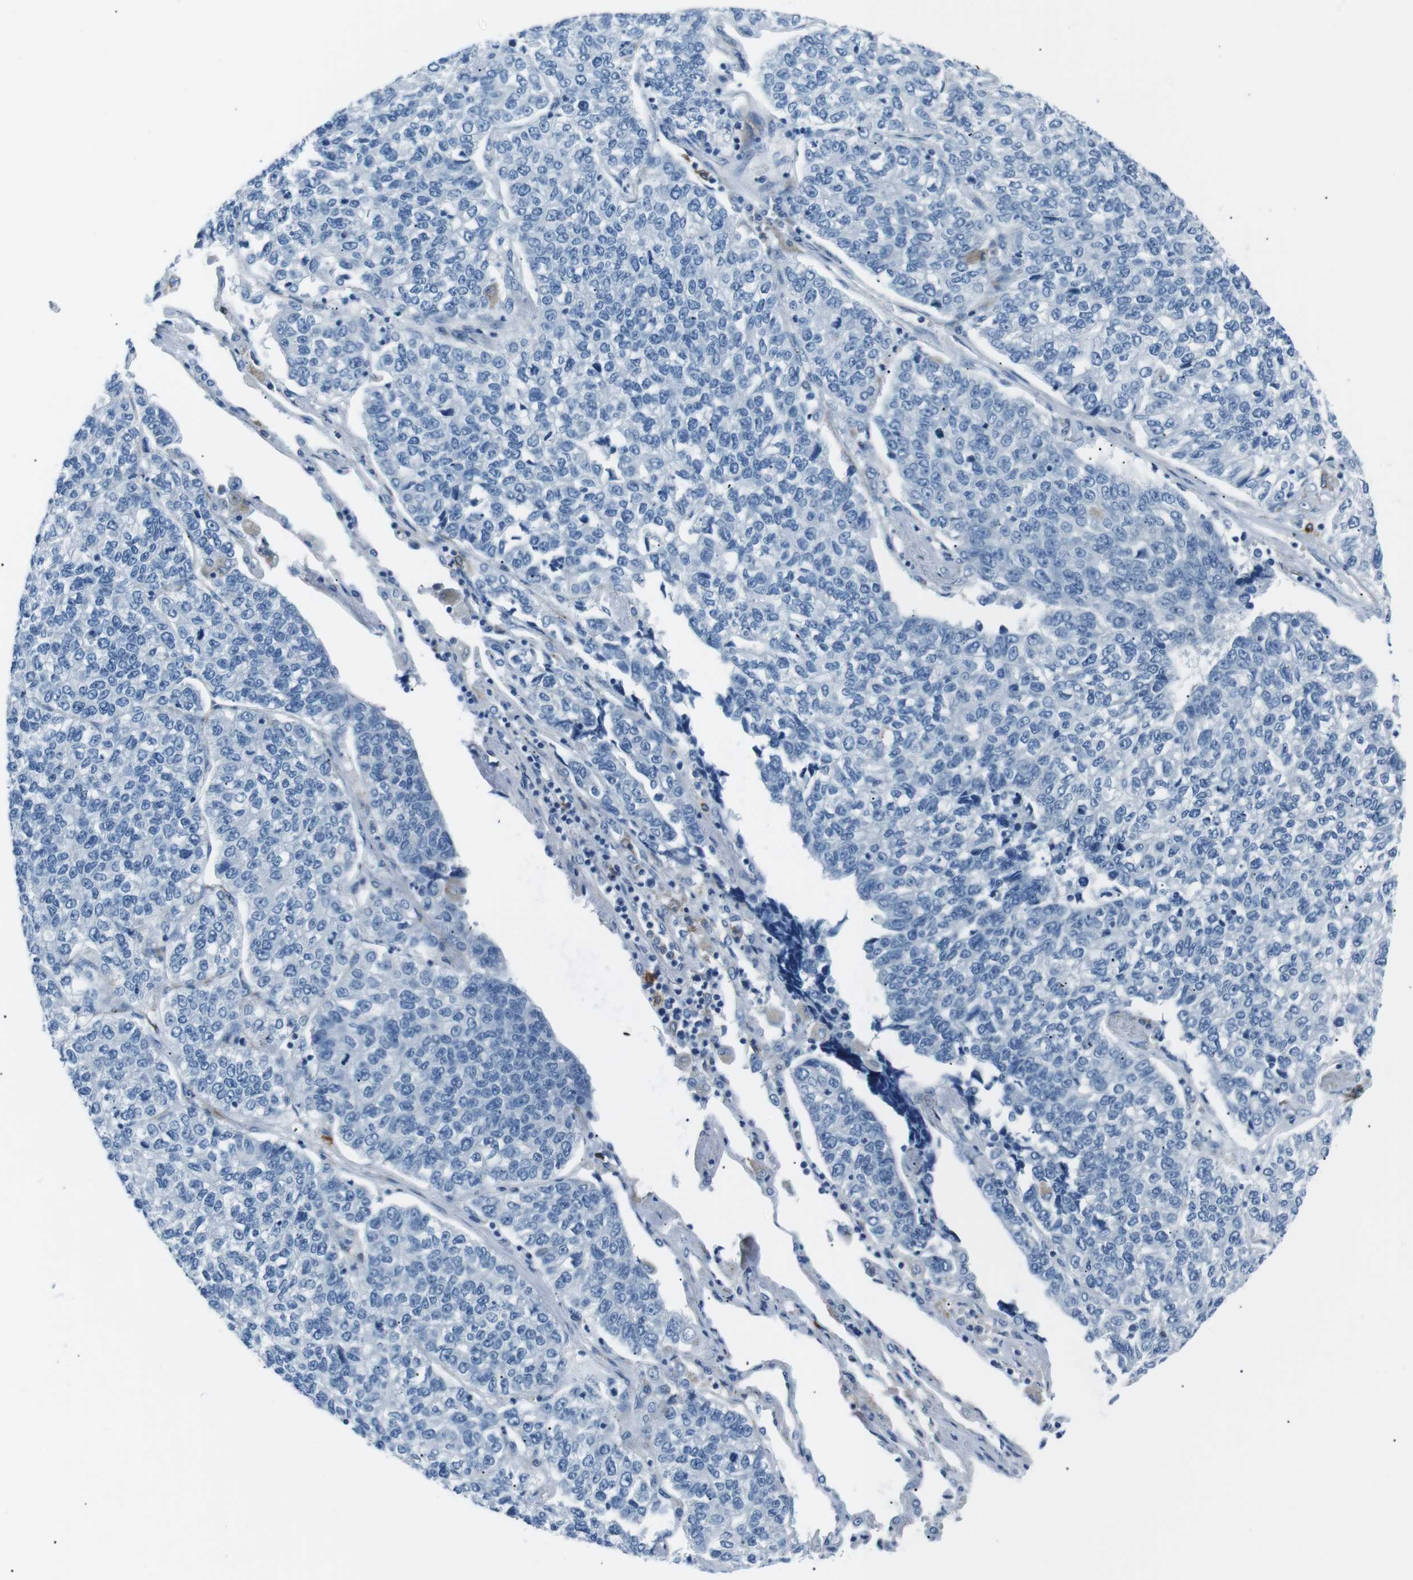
{"staining": {"intensity": "negative", "quantity": "none", "location": "none"}, "tissue": "lung cancer", "cell_type": "Tumor cells", "image_type": "cancer", "snomed": [{"axis": "morphology", "description": "Adenocarcinoma, NOS"}, {"axis": "topography", "description": "Lung"}], "caption": "DAB (3,3'-diaminobenzidine) immunohistochemical staining of lung cancer exhibits no significant staining in tumor cells. (DAB immunohistochemistry with hematoxylin counter stain).", "gene": "CSF2RA", "patient": {"sex": "male", "age": 49}}